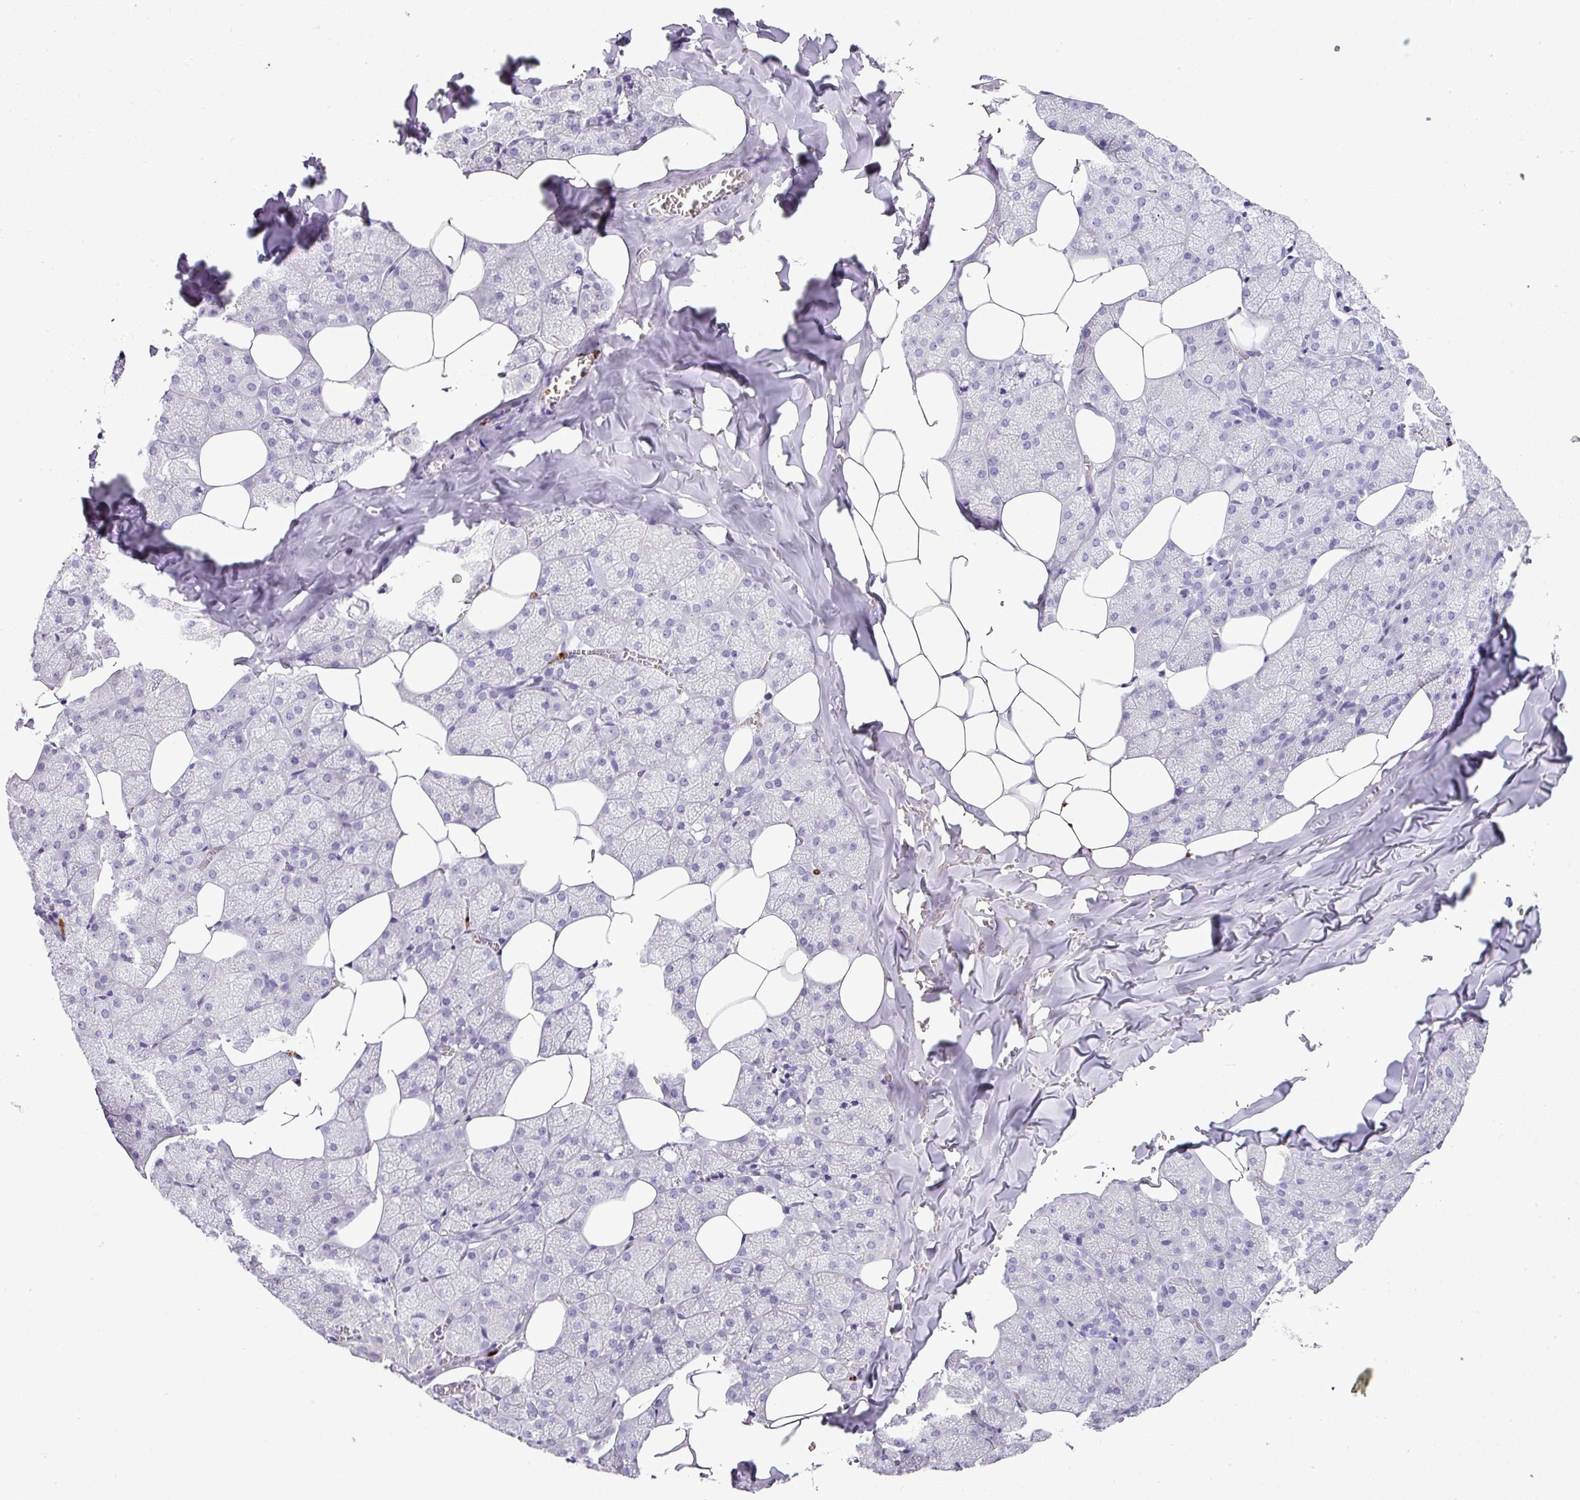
{"staining": {"intensity": "negative", "quantity": "none", "location": "none"}, "tissue": "salivary gland", "cell_type": "Glandular cells", "image_type": "normal", "snomed": [{"axis": "morphology", "description": "Normal tissue, NOS"}, {"axis": "topography", "description": "Salivary gland"}, {"axis": "topography", "description": "Peripheral nerve tissue"}], "caption": "High magnification brightfield microscopy of benign salivary gland stained with DAB (3,3'-diaminobenzidine) (brown) and counterstained with hematoxylin (blue): glandular cells show no significant expression. (Stains: DAB IHC with hematoxylin counter stain, Microscopy: brightfield microscopy at high magnification).", "gene": "CTSG", "patient": {"sex": "male", "age": 38}}